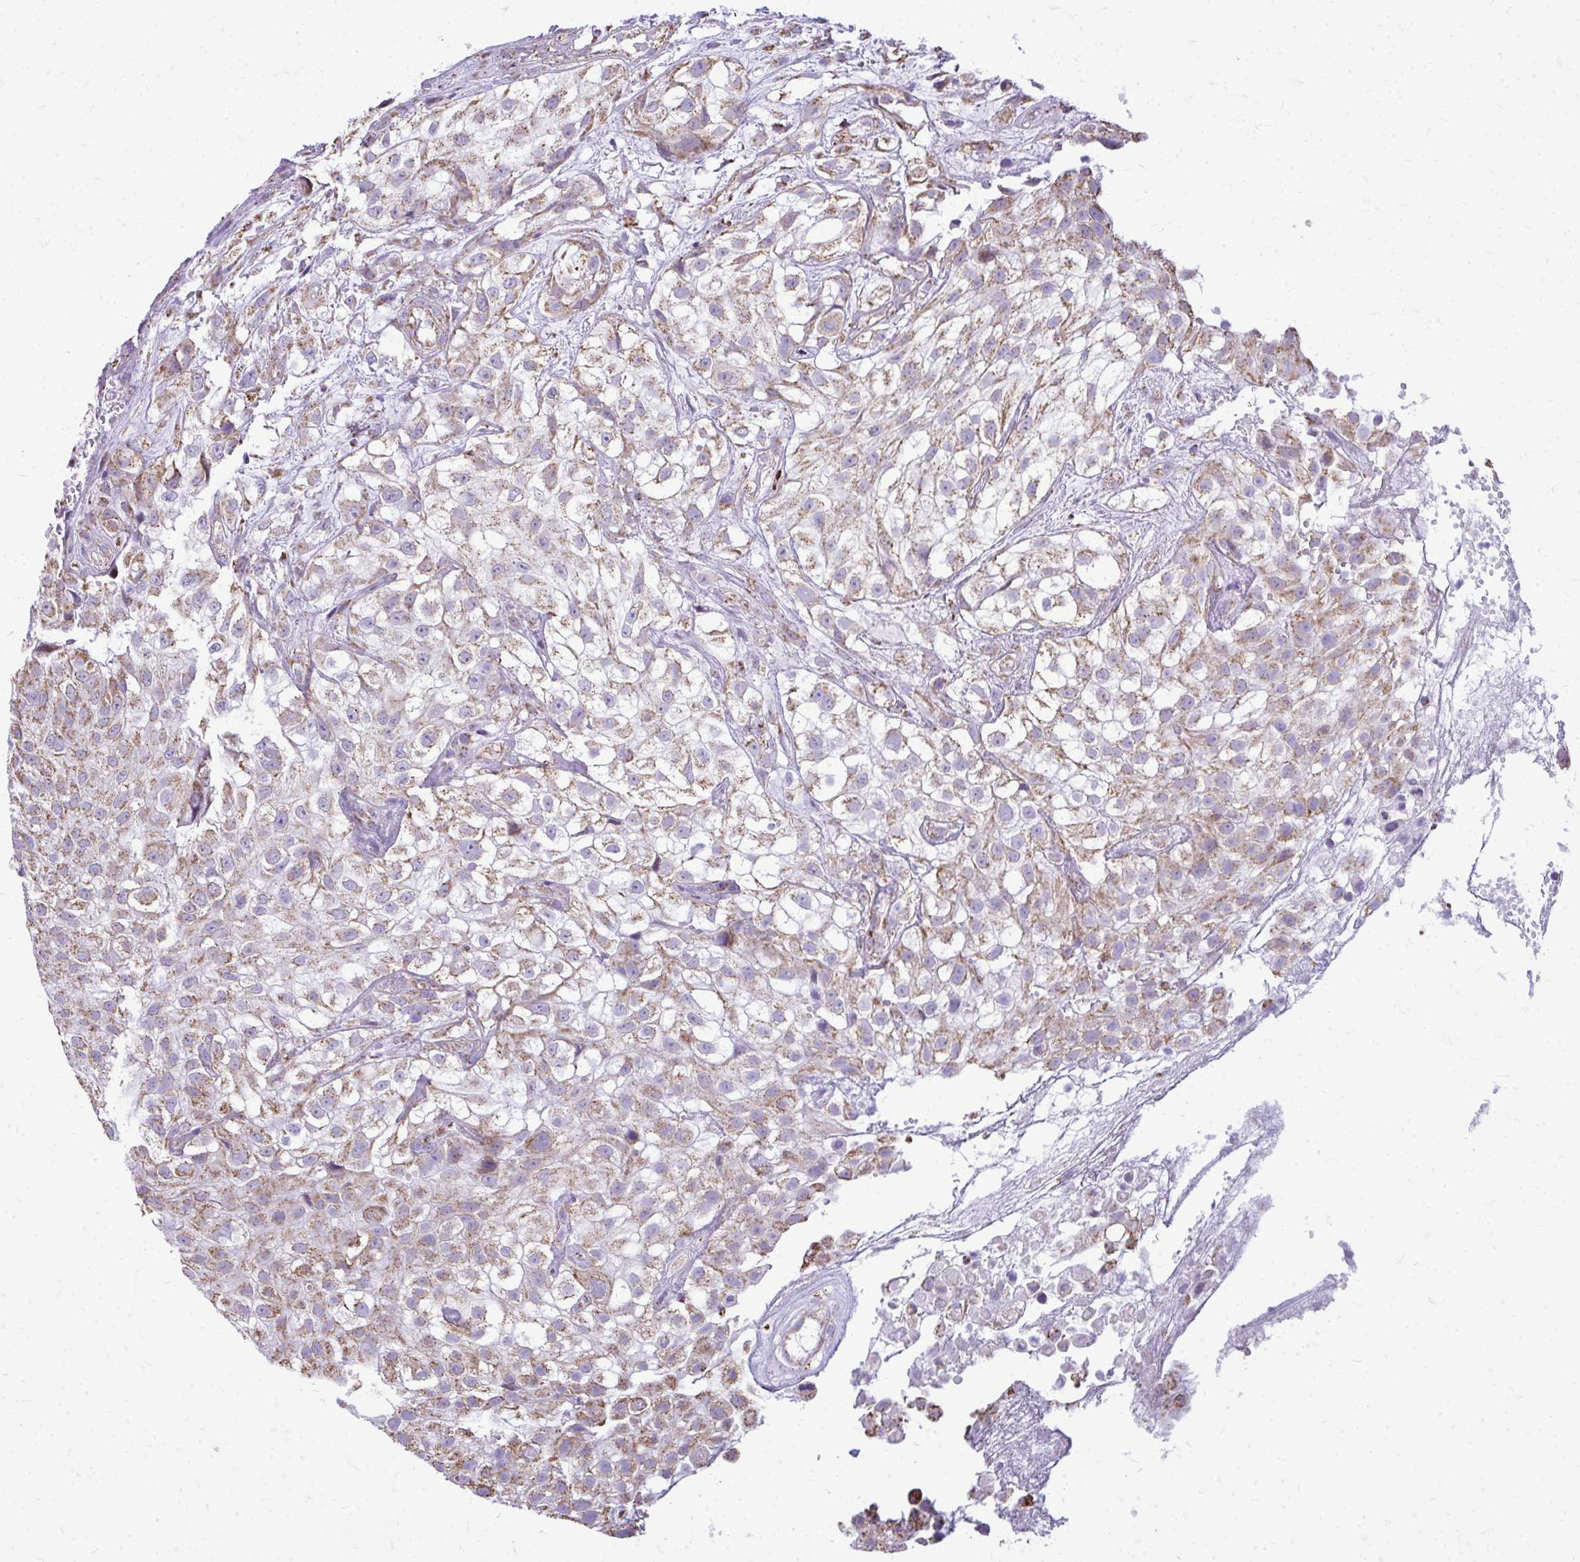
{"staining": {"intensity": "weak", "quantity": ">75%", "location": "cytoplasmic/membranous"}, "tissue": "urothelial cancer", "cell_type": "Tumor cells", "image_type": "cancer", "snomed": [{"axis": "morphology", "description": "Urothelial carcinoma, High grade"}, {"axis": "topography", "description": "Urinary bladder"}], "caption": "Protein expression analysis of human high-grade urothelial carcinoma reveals weak cytoplasmic/membranous positivity in approximately >75% of tumor cells.", "gene": "MPZL2", "patient": {"sex": "male", "age": 56}}